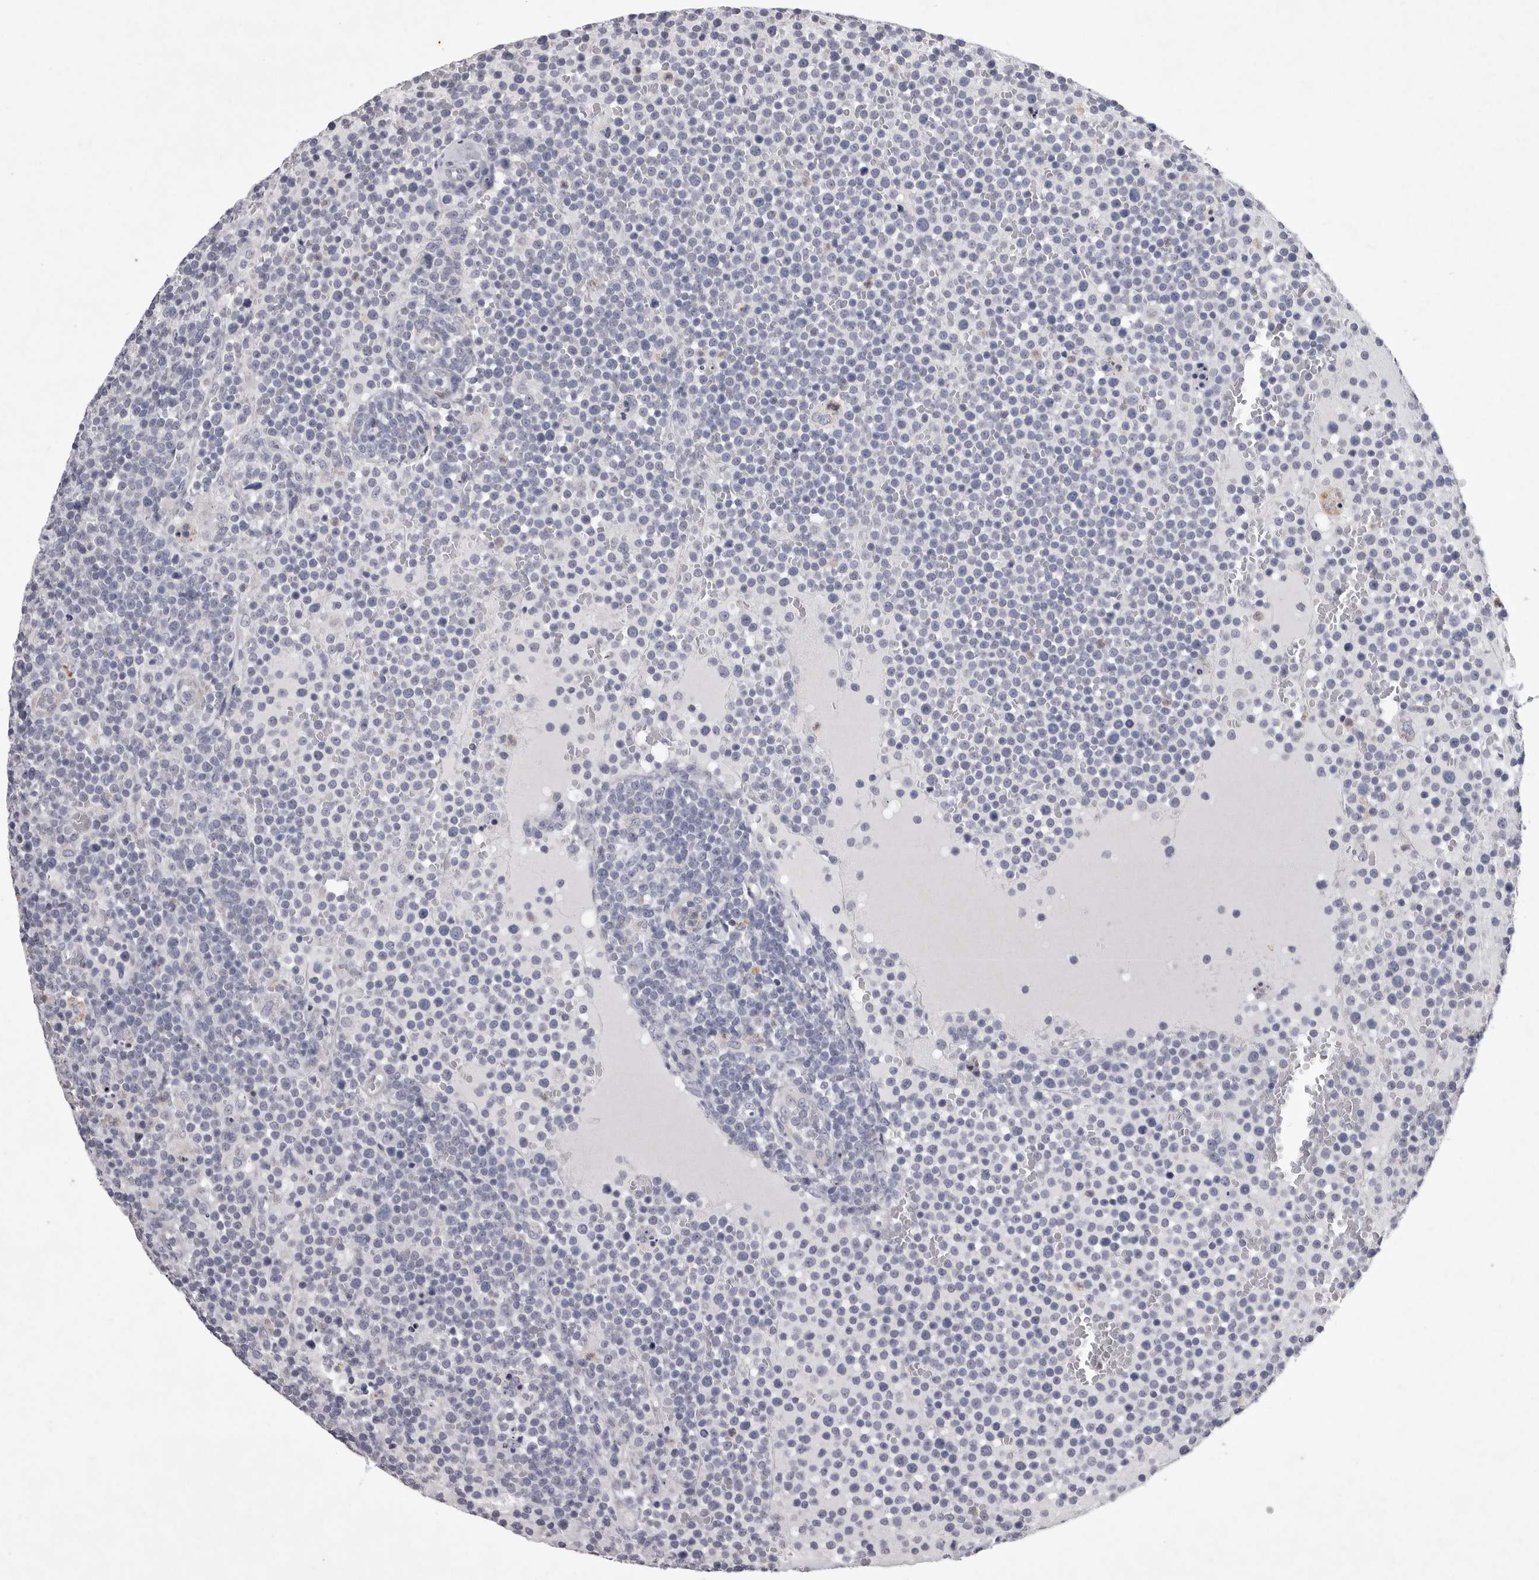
{"staining": {"intensity": "negative", "quantity": "none", "location": "none"}, "tissue": "lymphoma", "cell_type": "Tumor cells", "image_type": "cancer", "snomed": [{"axis": "morphology", "description": "Malignant lymphoma, non-Hodgkin's type, High grade"}, {"axis": "topography", "description": "Lymph node"}], "caption": "An IHC histopathology image of malignant lymphoma, non-Hodgkin's type (high-grade) is shown. There is no staining in tumor cells of malignant lymphoma, non-Hodgkin's type (high-grade).", "gene": "NKAIN4", "patient": {"sex": "male", "age": 61}}